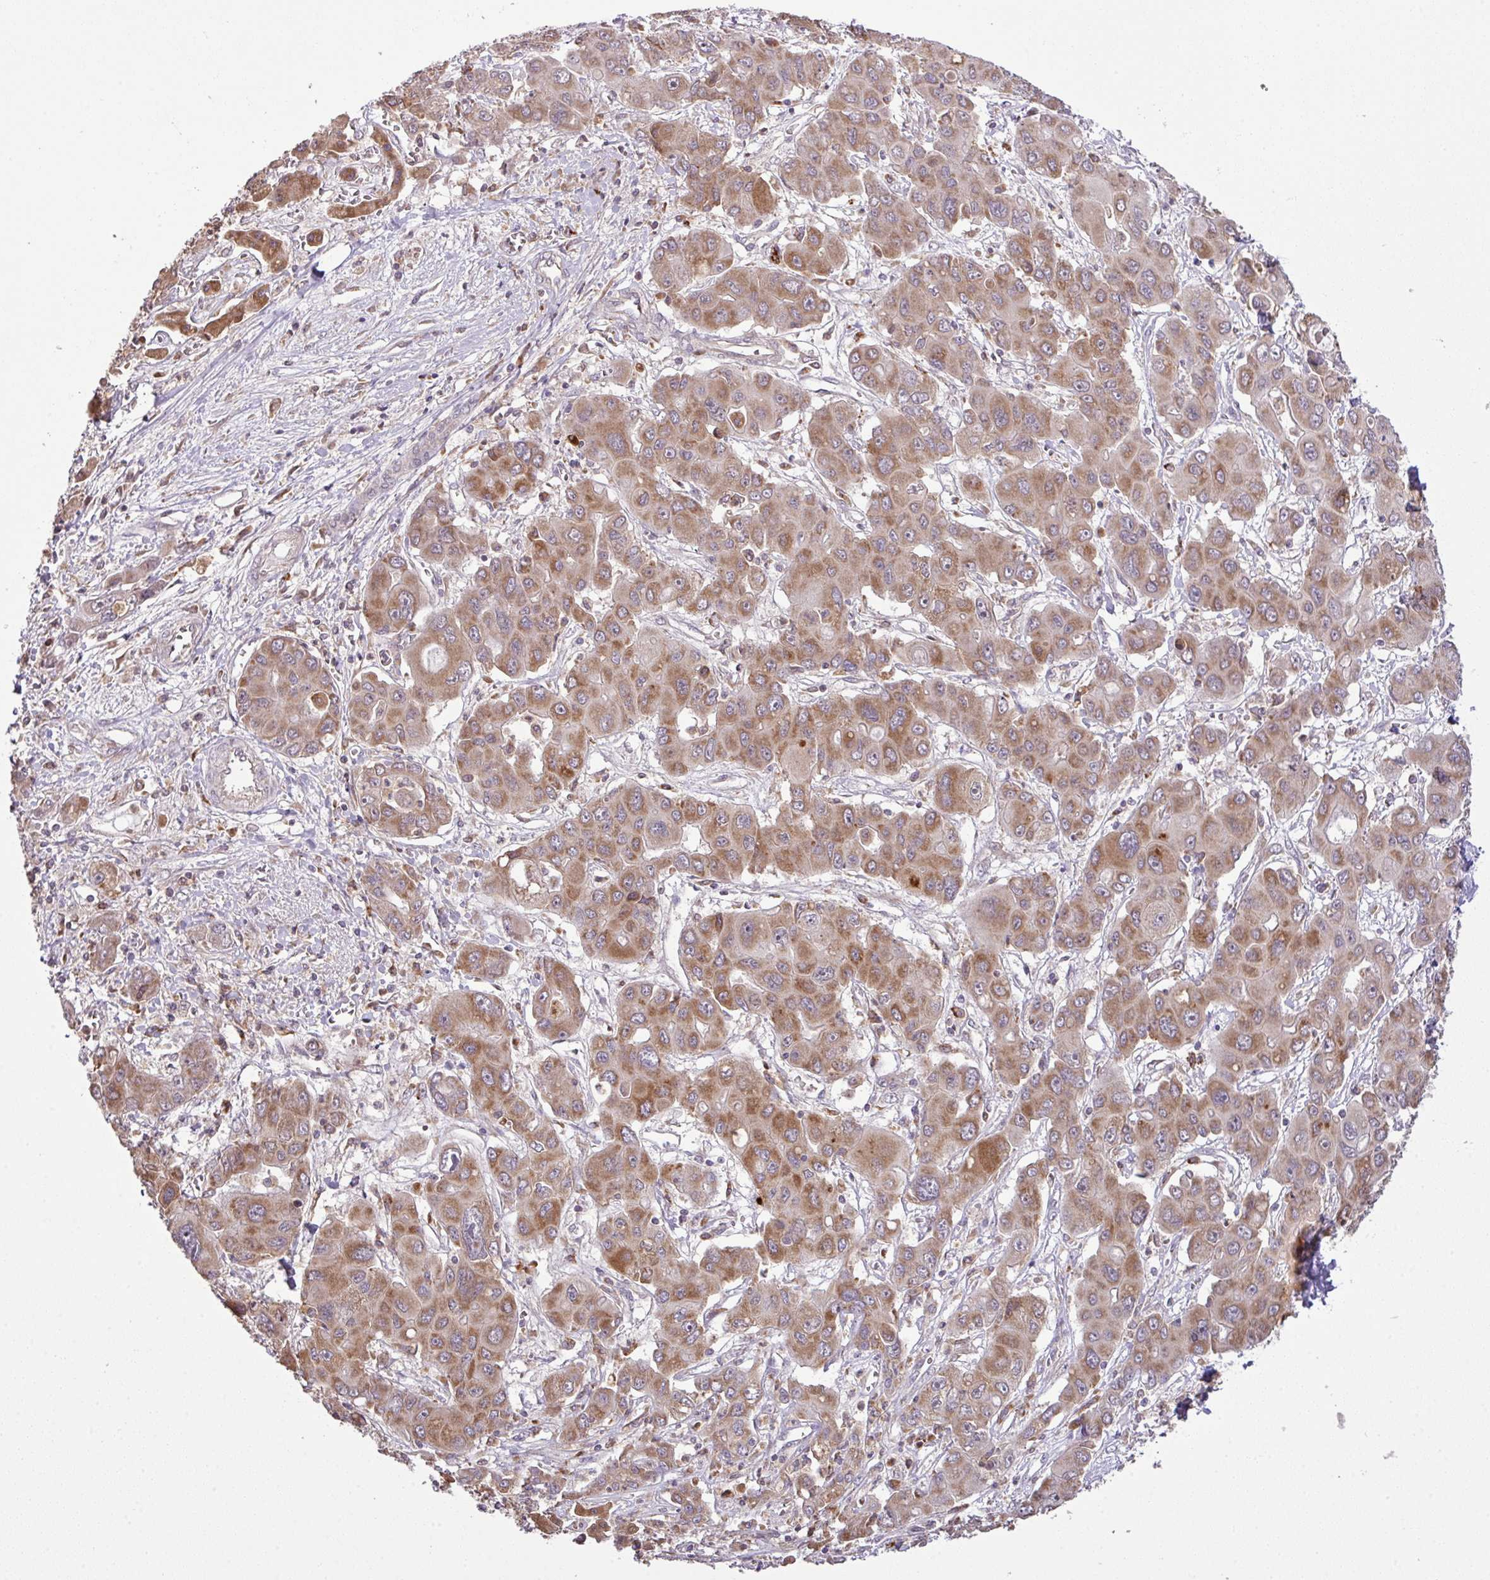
{"staining": {"intensity": "moderate", "quantity": "25%-75%", "location": "cytoplasmic/membranous"}, "tissue": "liver cancer", "cell_type": "Tumor cells", "image_type": "cancer", "snomed": [{"axis": "morphology", "description": "Cholangiocarcinoma"}, {"axis": "topography", "description": "Liver"}], "caption": "A high-resolution photomicrograph shows immunohistochemistry staining of liver cancer (cholangiocarcinoma), which displays moderate cytoplasmic/membranous staining in about 25%-75% of tumor cells. (Brightfield microscopy of DAB IHC at high magnification).", "gene": "SMCO4", "patient": {"sex": "male", "age": 67}}